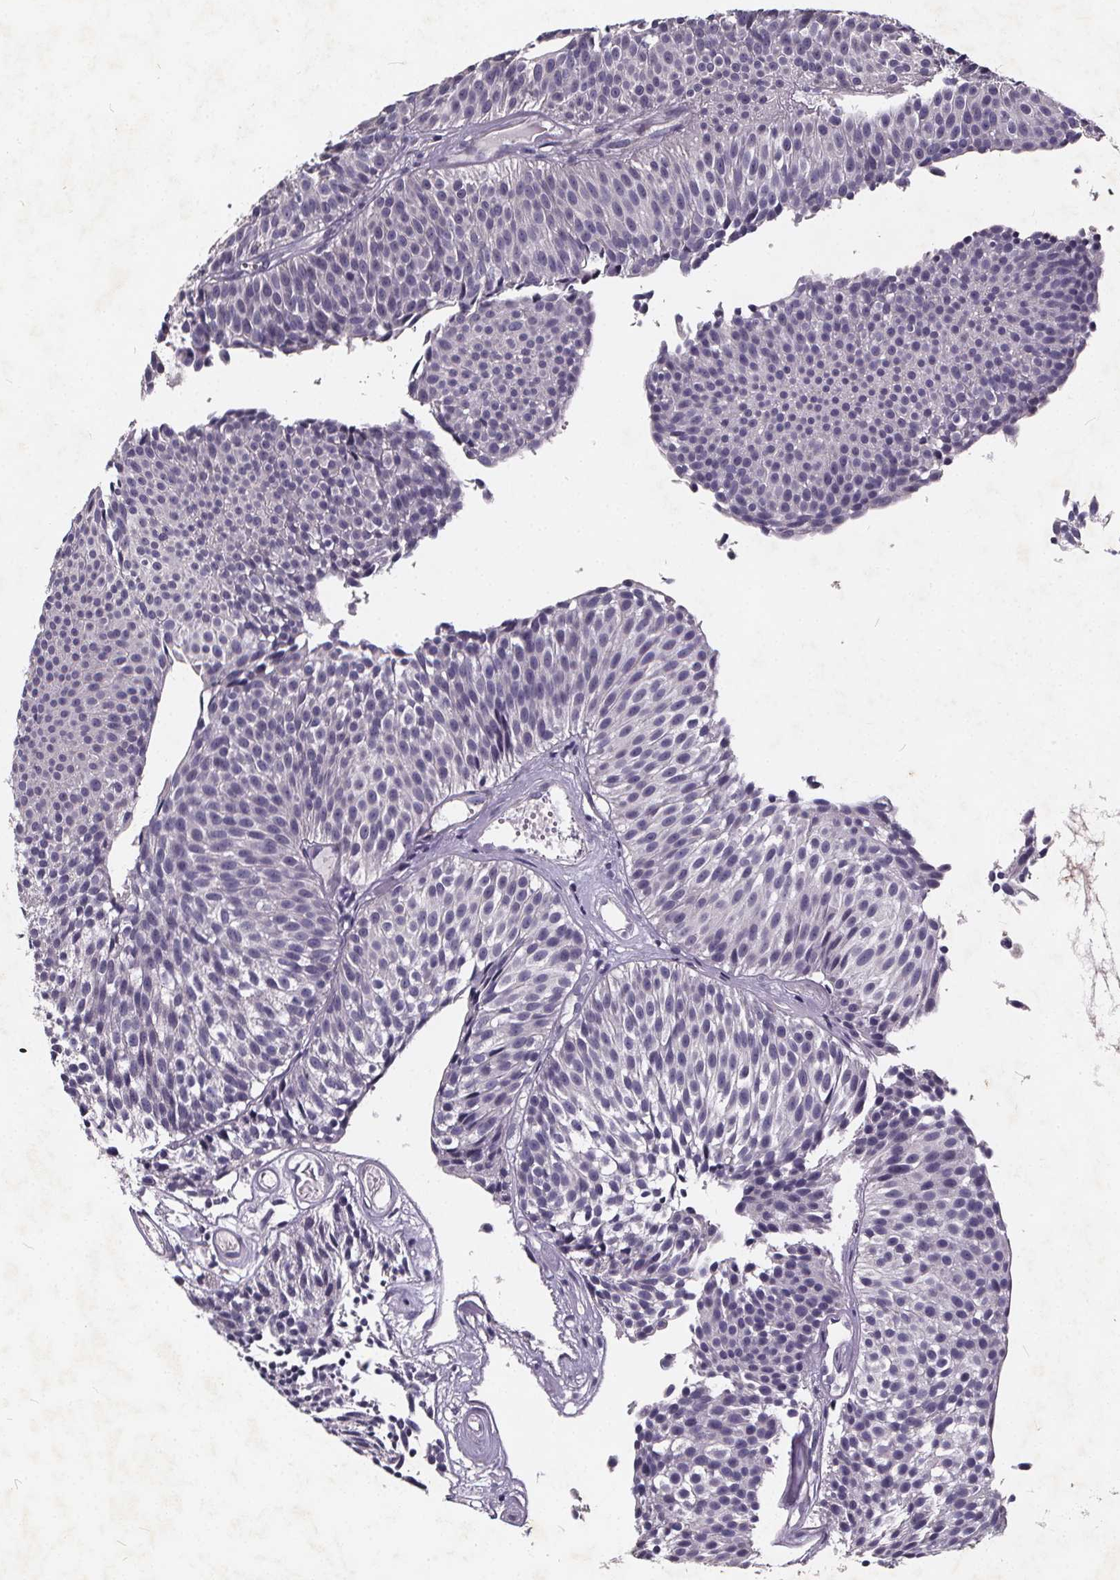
{"staining": {"intensity": "negative", "quantity": "none", "location": "none"}, "tissue": "urothelial cancer", "cell_type": "Tumor cells", "image_type": "cancer", "snomed": [{"axis": "morphology", "description": "Urothelial carcinoma, Low grade"}, {"axis": "topography", "description": "Urinary bladder"}], "caption": "There is no significant positivity in tumor cells of low-grade urothelial carcinoma.", "gene": "TSPAN14", "patient": {"sex": "male", "age": 63}}